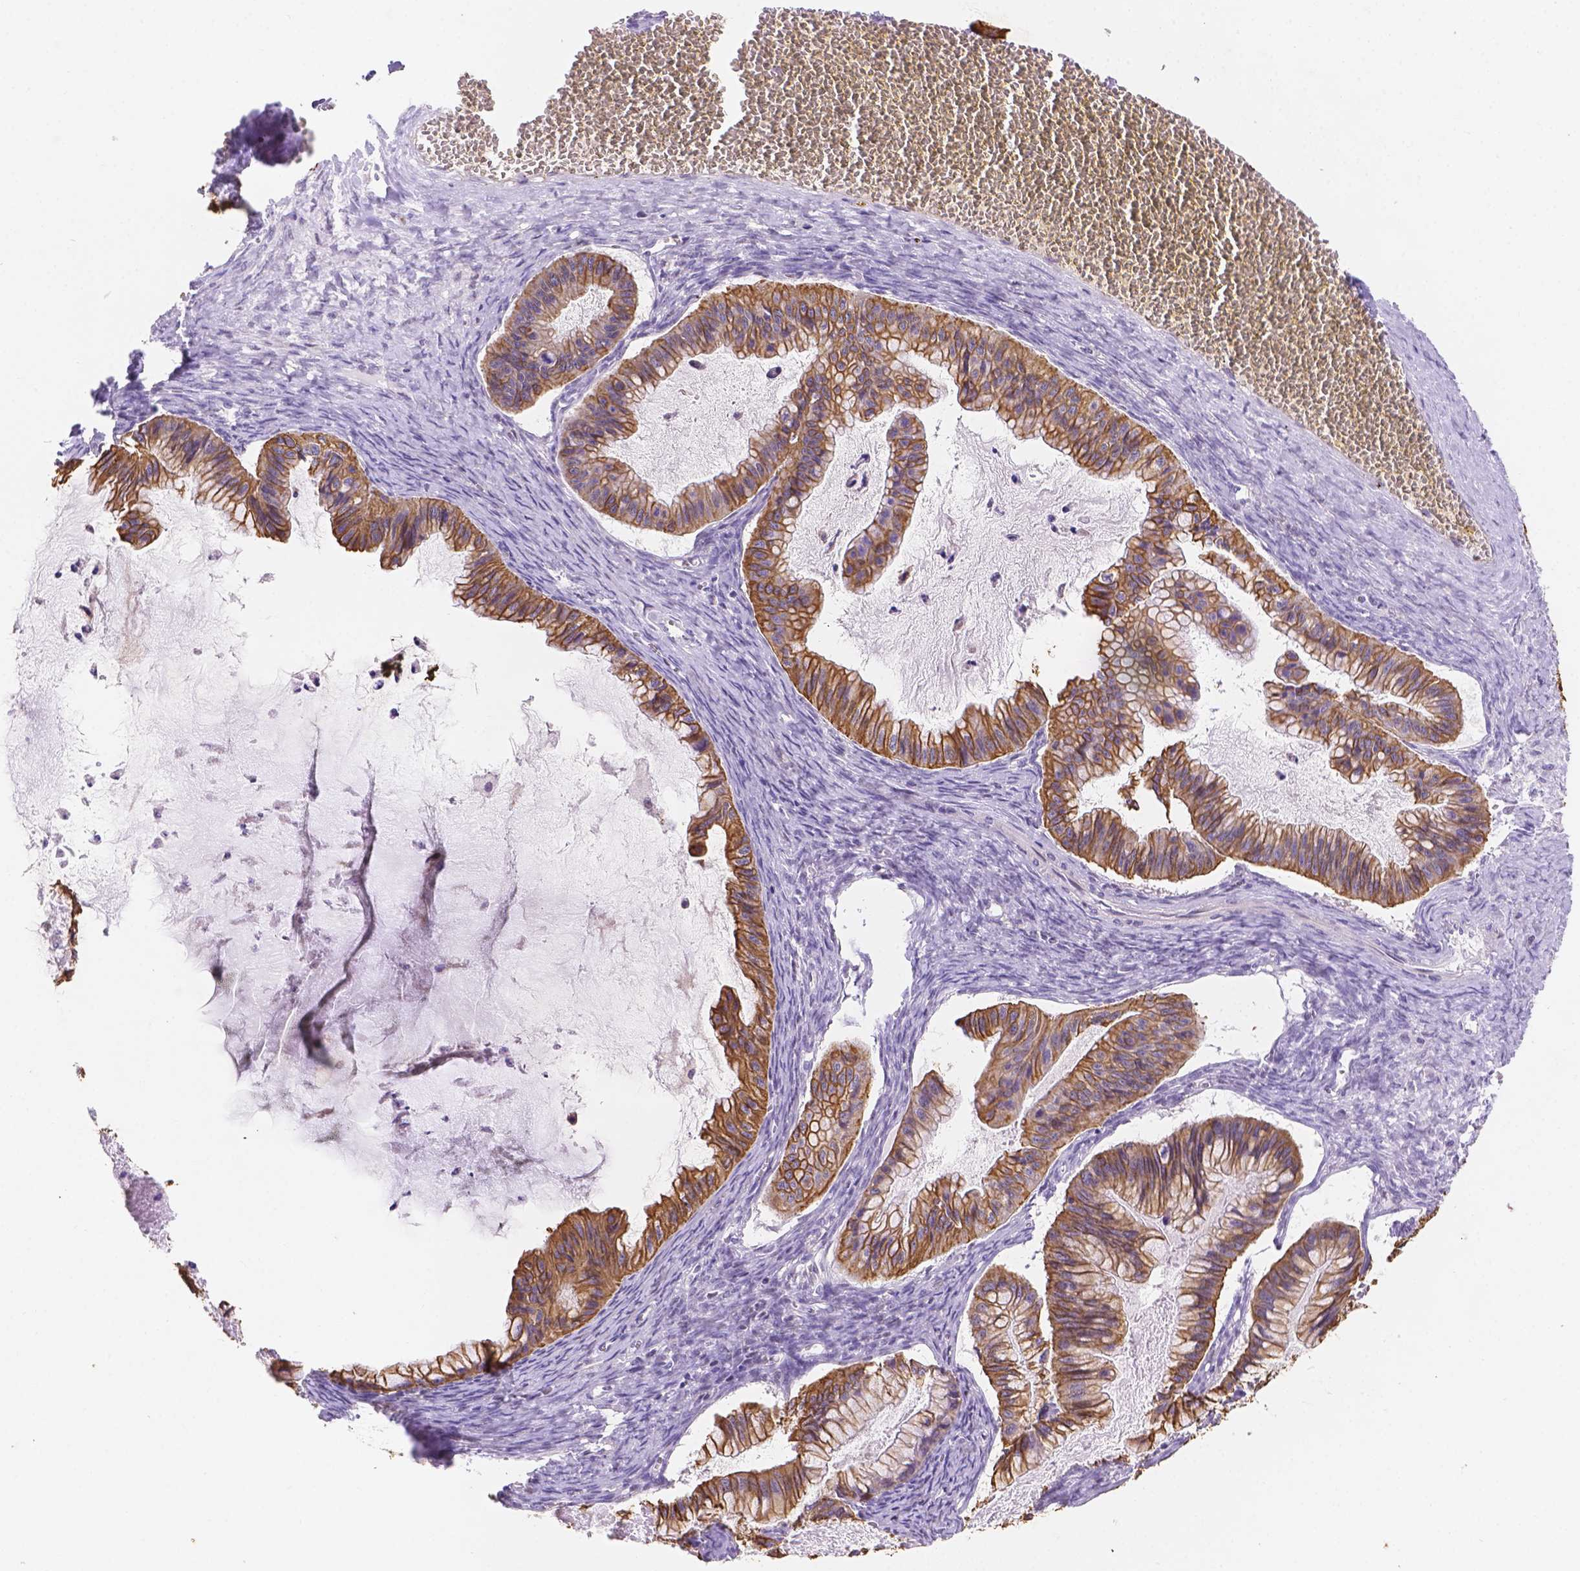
{"staining": {"intensity": "moderate", "quantity": ">75%", "location": "cytoplasmic/membranous"}, "tissue": "ovarian cancer", "cell_type": "Tumor cells", "image_type": "cancer", "snomed": [{"axis": "morphology", "description": "Cystadenocarcinoma, mucinous, NOS"}, {"axis": "topography", "description": "Ovary"}], "caption": "Immunohistochemistry photomicrograph of neoplastic tissue: ovarian cancer (mucinous cystadenocarcinoma) stained using IHC displays medium levels of moderate protein expression localized specifically in the cytoplasmic/membranous of tumor cells, appearing as a cytoplasmic/membranous brown color.", "gene": "DMWD", "patient": {"sex": "female", "age": 72}}